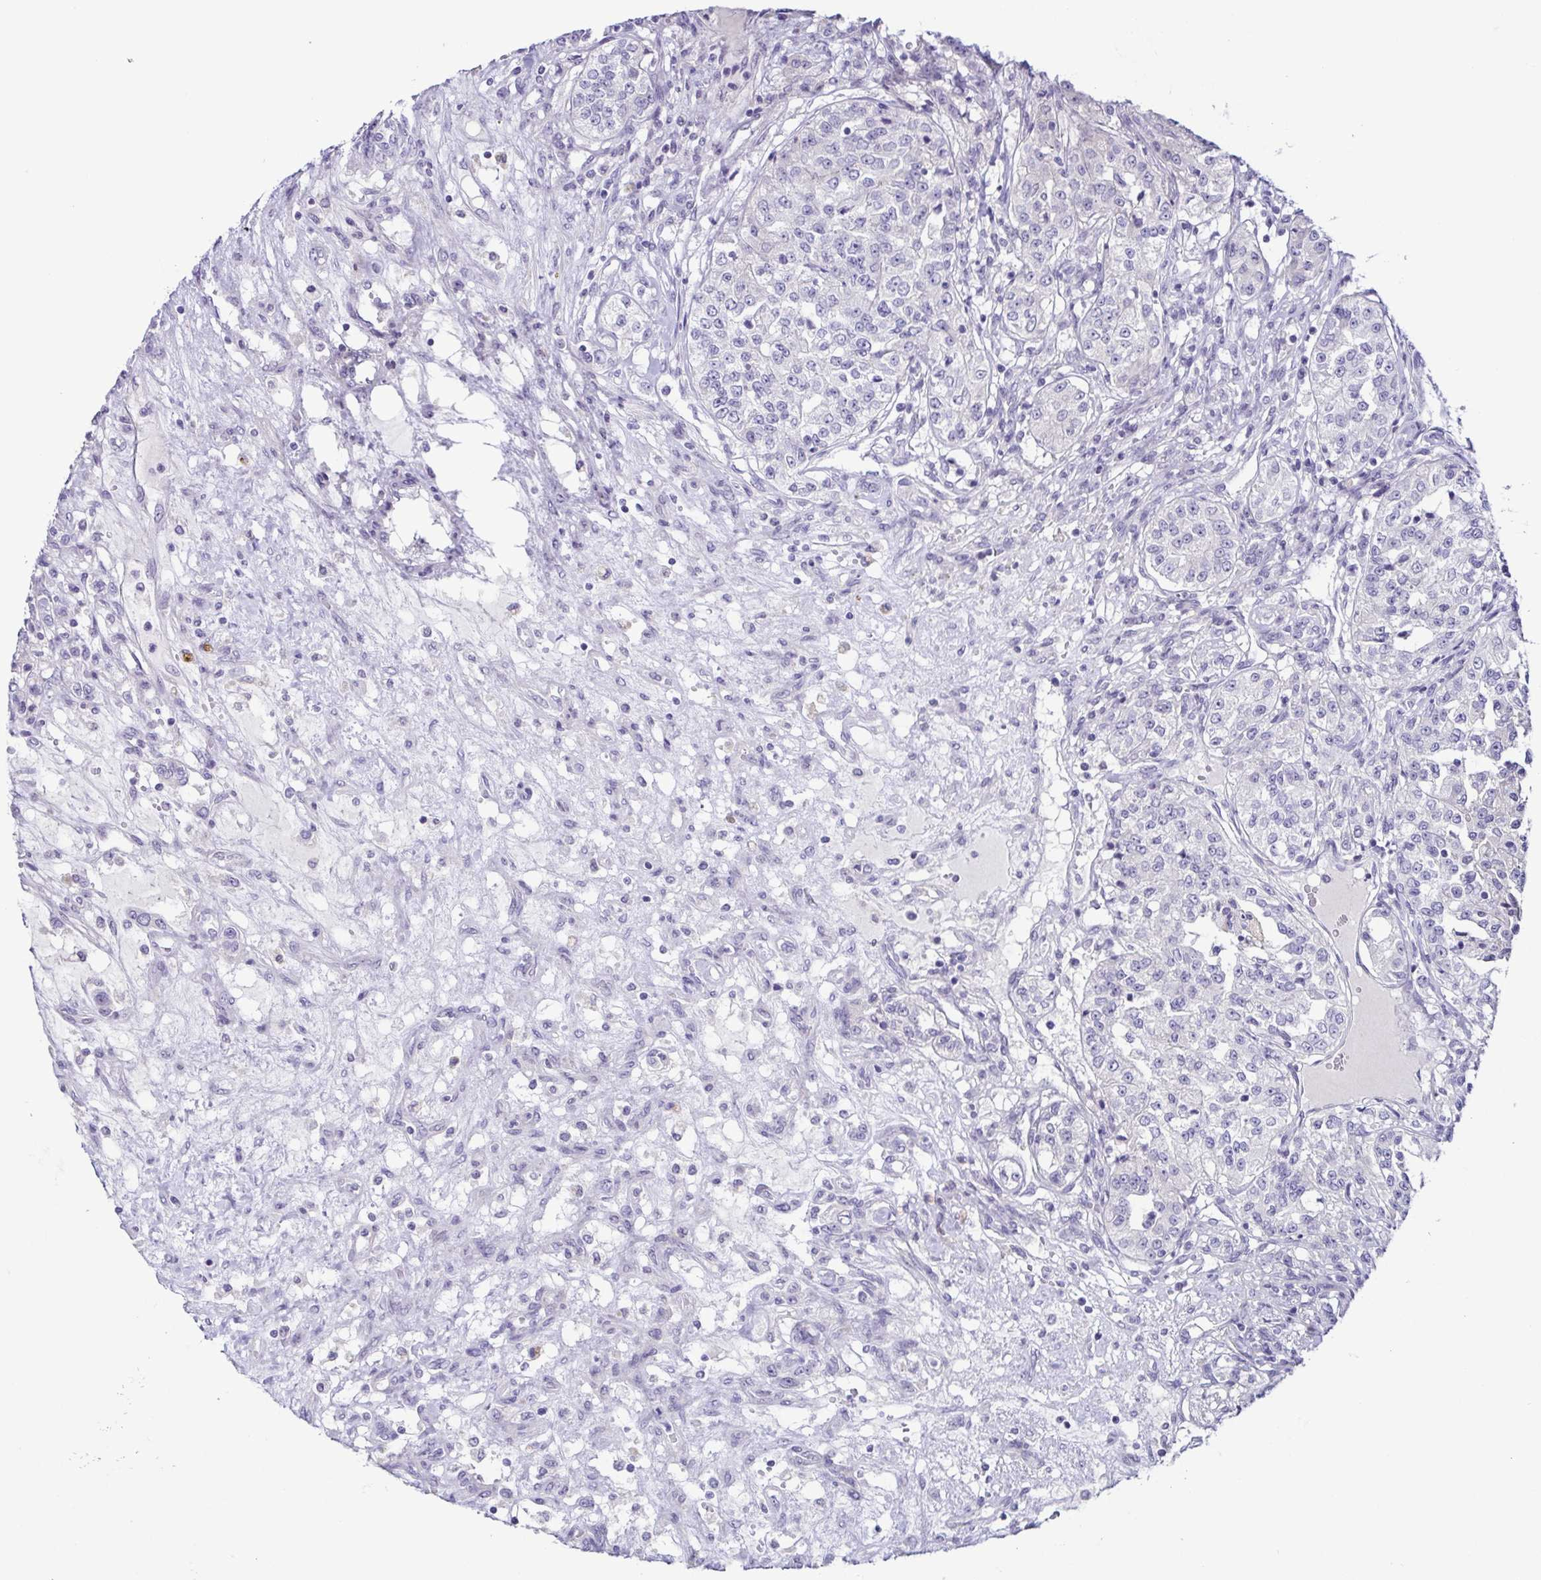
{"staining": {"intensity": "negative", "quantity": "none", "location": "none"}, "tissue": "renal cancer", "cell_type": "Tumor cells", "image_type": "cancer", "snomed": [{"axis": "morphology", "description": "Adenocarcinoma, NOS"}, {"axis": "topography", "description": "Kidney"}], "caption": "DAB immunohistochemical staining of human adenocarcinoma (renal) exhibits no significant positivity in tumor cells.", "gene": "TERT", "patient": {"sex": "female", "age": 63}}